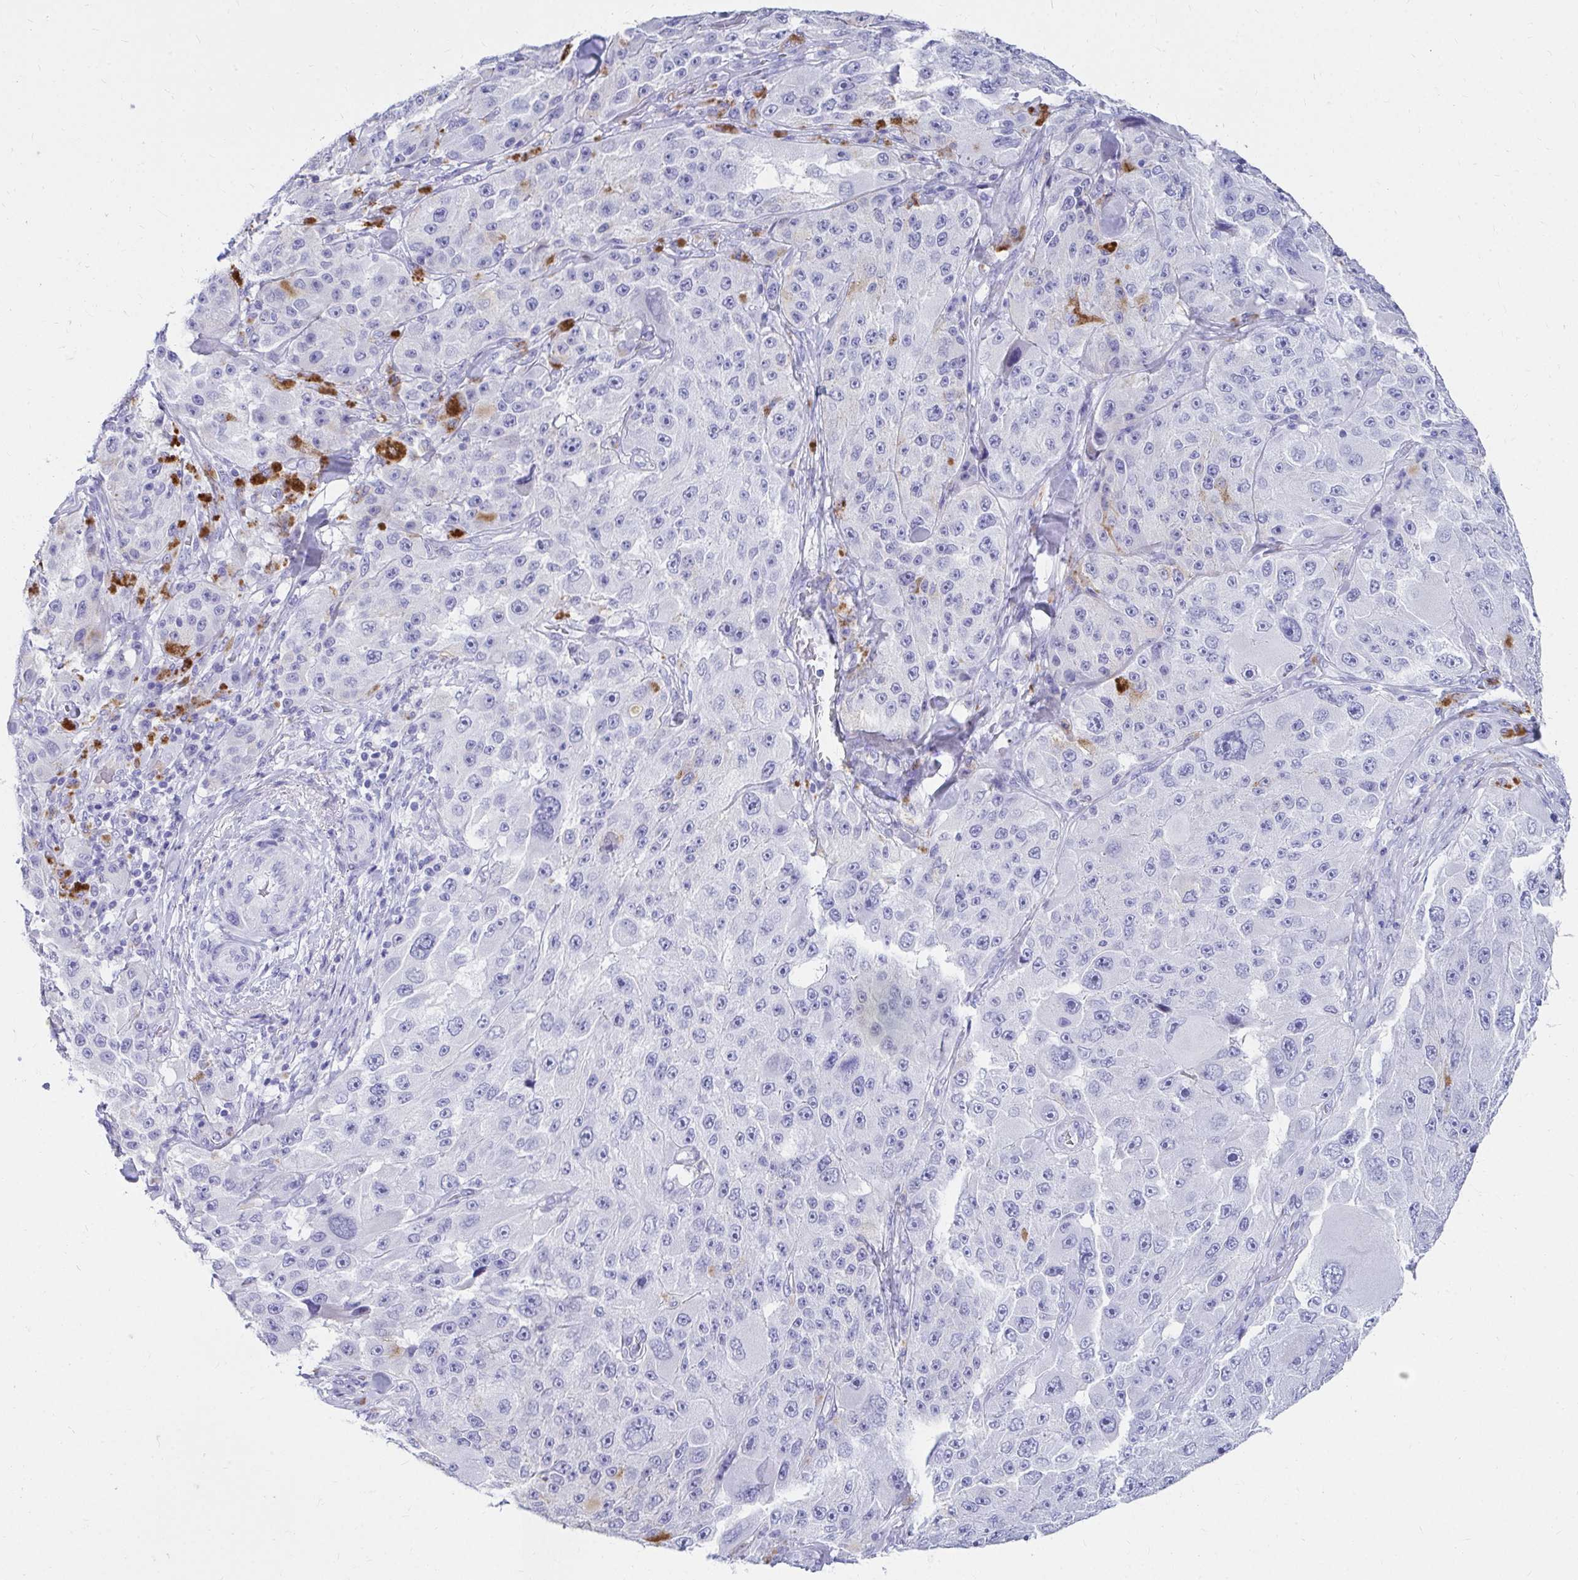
{"staining": {"intensity": "negative", "quantity": "none", "location": "none"}, "tissue": "melanoma", "cell_type": "Tumor cells", "image_type": "cancer", "snomed": [{"axis": "morphology", "description": "Malignant melanoma, Metastatic site"}, {"axis": "topography", "description": "Lymph node"}], "caption": "Protein analysis of malignant melanoma (metastatic site) demonstrates no significant expression in tumor cells. The staining was performed using DAB (3,3'-diaminobenzidine) to visualize the protein expression in brown, while the nuclei were stained in blue with hematoxylin (Magnification: 20x).", "gene": "DPEP3", "patient": {"sex": "male", "age": 62}}